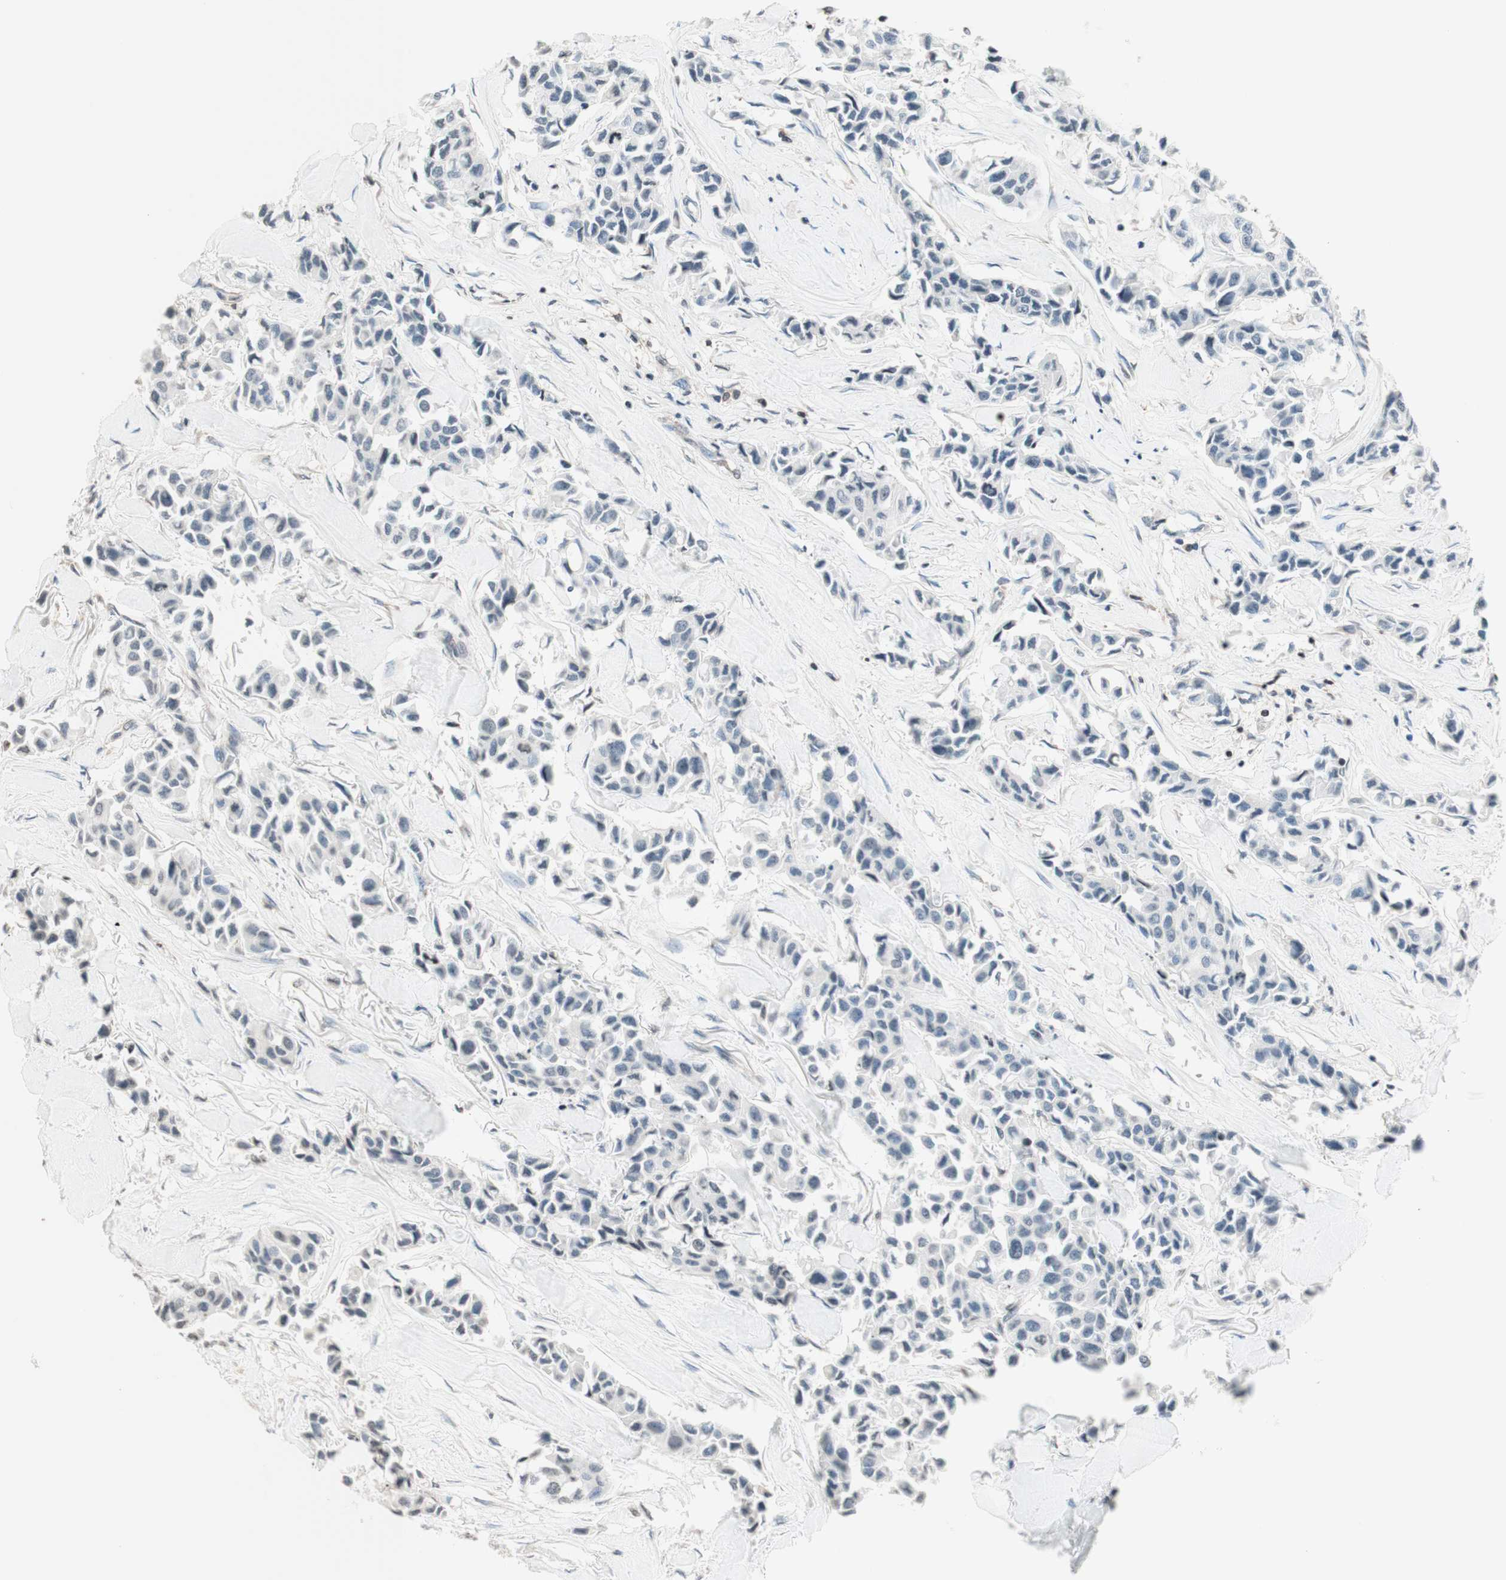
{"staining": {"intensity": "negative", "quantity": "none", "location": "none"}, "tissue": "breast cancer", "cell_type": "Tumor cells", "image_type": "cancer", "snomed": [{"axis": "morphology", "description": "Duct carcinoma"}, {"axis": "topography", "description": "Breast"}], "caption": "DAB (3,3'-diaminobenzidine) immunohistochemical staining of breast cancer (intraductal carcinoma) shows no significant staining in tumor cells. Brightfield microscopy of immunohistochemistry (IHC) stained with DAB (3,3'-diaminobenzidine) (brown) and hematoxylin (blue), captured at high magnification.", "gene": "WIPF1", "patient": {"sex": "female", "age": 80}}